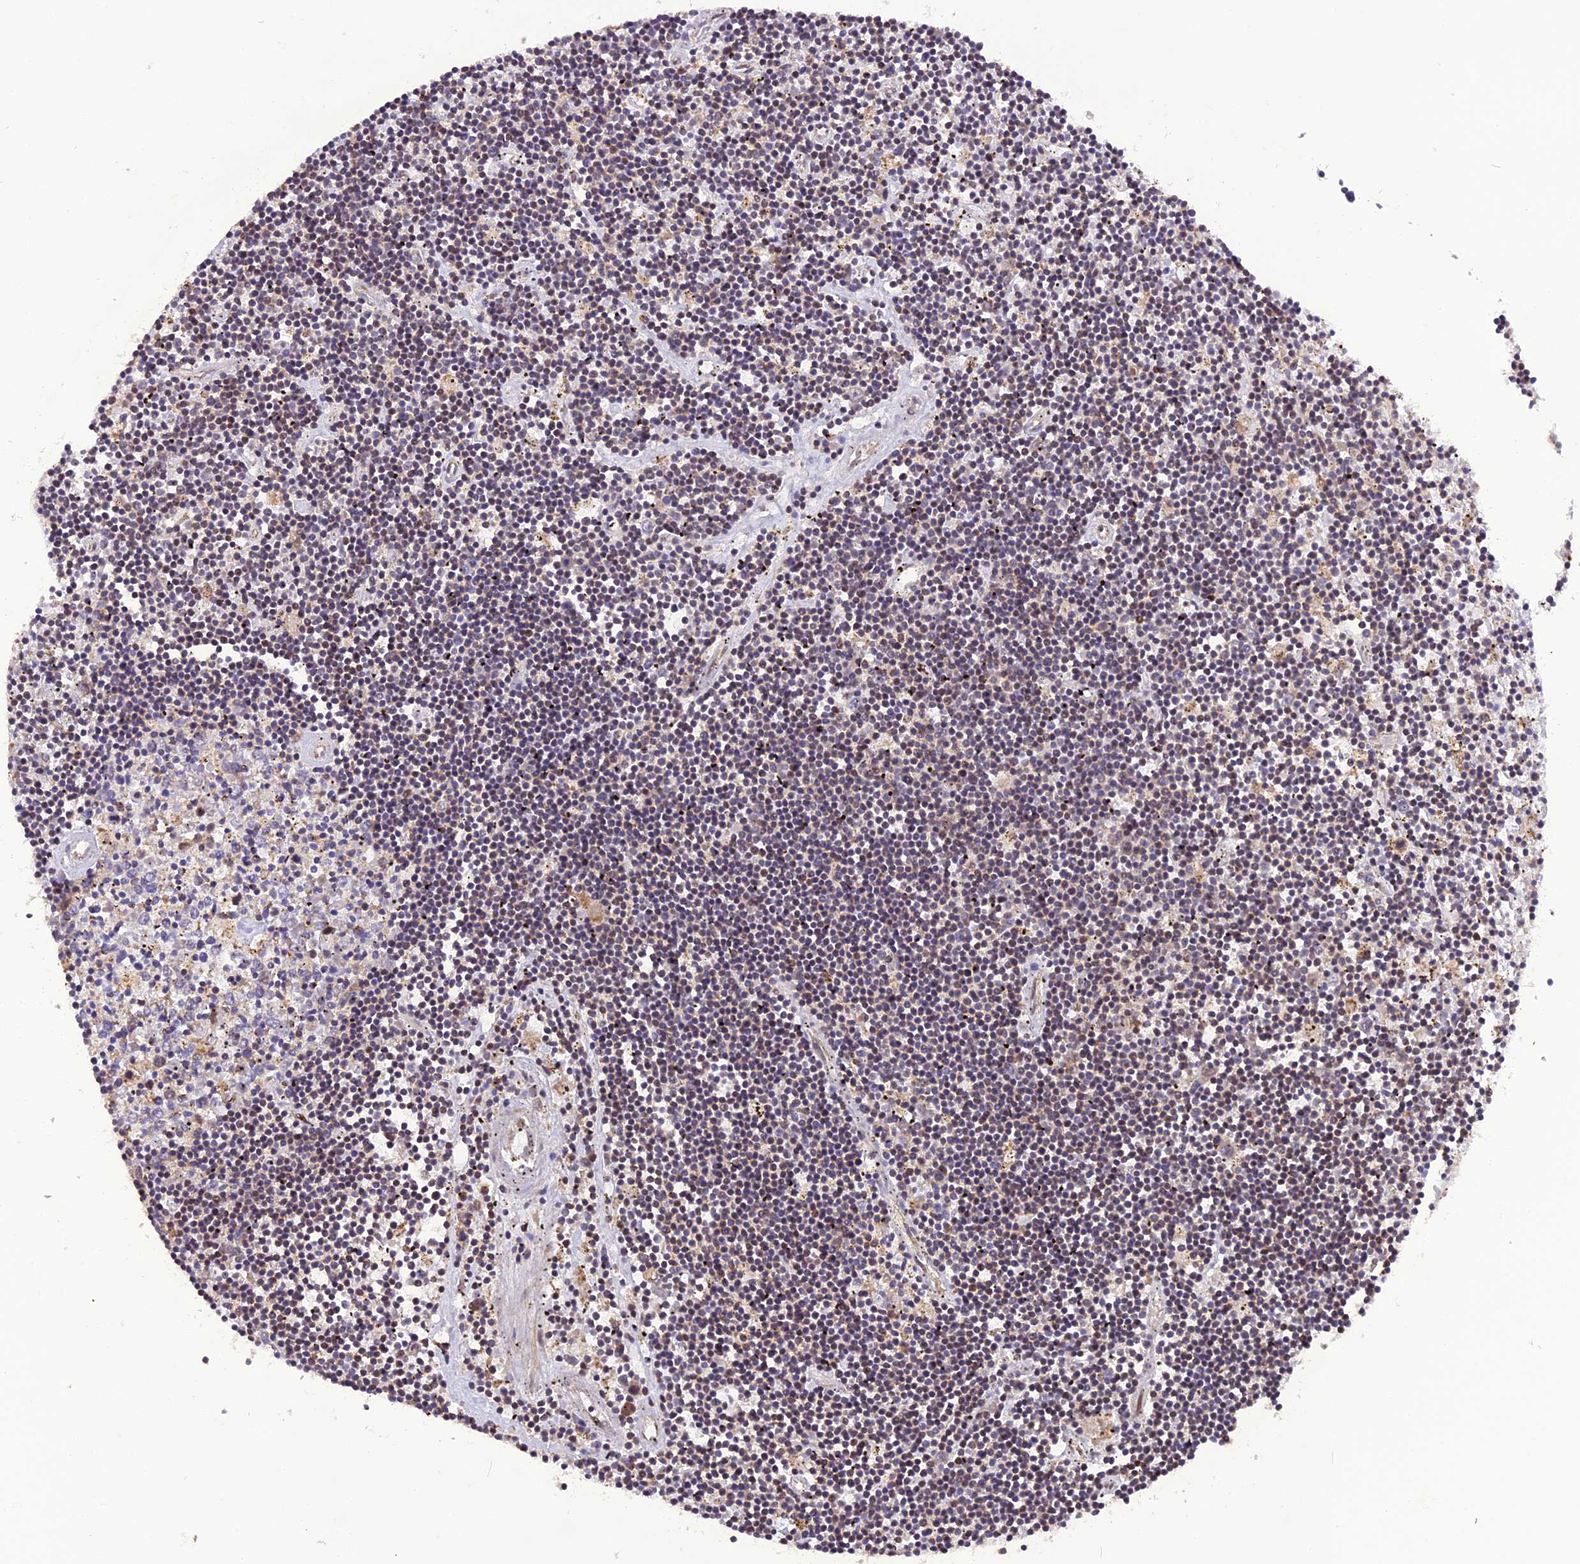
{"staining": {"intensity": "weak", "quantity": "25%-75%", "location": "cytoplasmic/membranous,nuclear"}, "tissue": "lymphoma", "cell_type": "Tumor cells", "image_type": "cancer", "snomed": [{"axis": "morphology", "description": "Malignant lymphoma, non-Hodgkin's type, Low grade"}, {"axis": "topography", "description": "Spleen"}], "caption": "A brown stain shows weak cytoplasmic/membranous and nuclear staining of a protein in human malignant lymphoma, non-Hodgkin's type (low-grade) tumor cells. The protein is stained brown, and the nuclei are stained in blue (DAB IHC with brightfield microscopy, high magnification).", "gene": "MICALL1", "patient": {"sex": "male", "age": 76}}